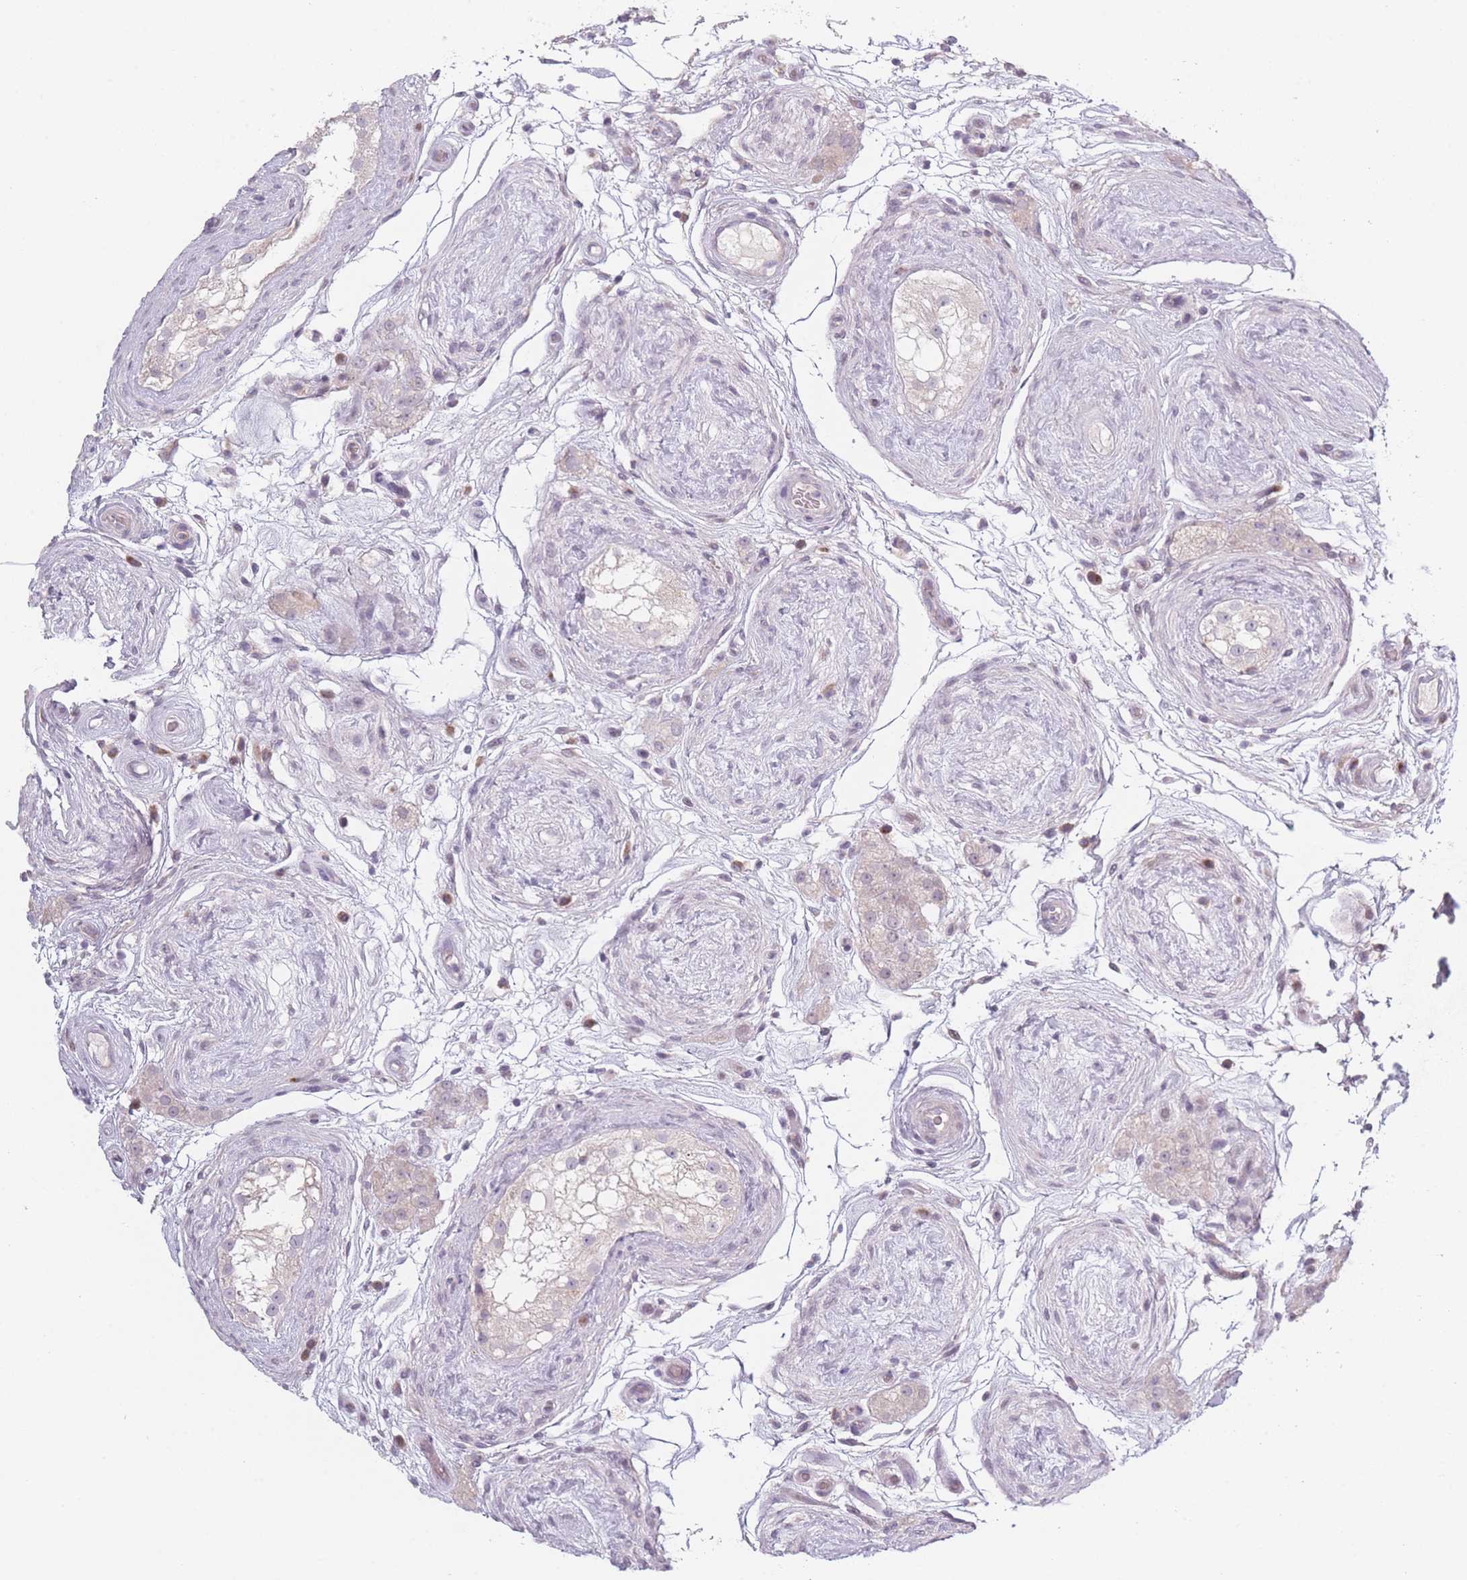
{"staining": {"intensity": "negative", "quantity": "none", "location": "none"}, "tissue": "testis cancer", "cell_type": "Tumor cells", "image_type": "cancer", "snomed": [{"axis": "morphology", "description": "Seminoma, NOS"}, {"axis": "topography", "description": "Testis"}], "caption": "An image of testis cancer stained for a protein demonstrates no brown staining in tumor cells.", "gene": "RASL10B", "patient": {"sex": "male", "age": 34}}